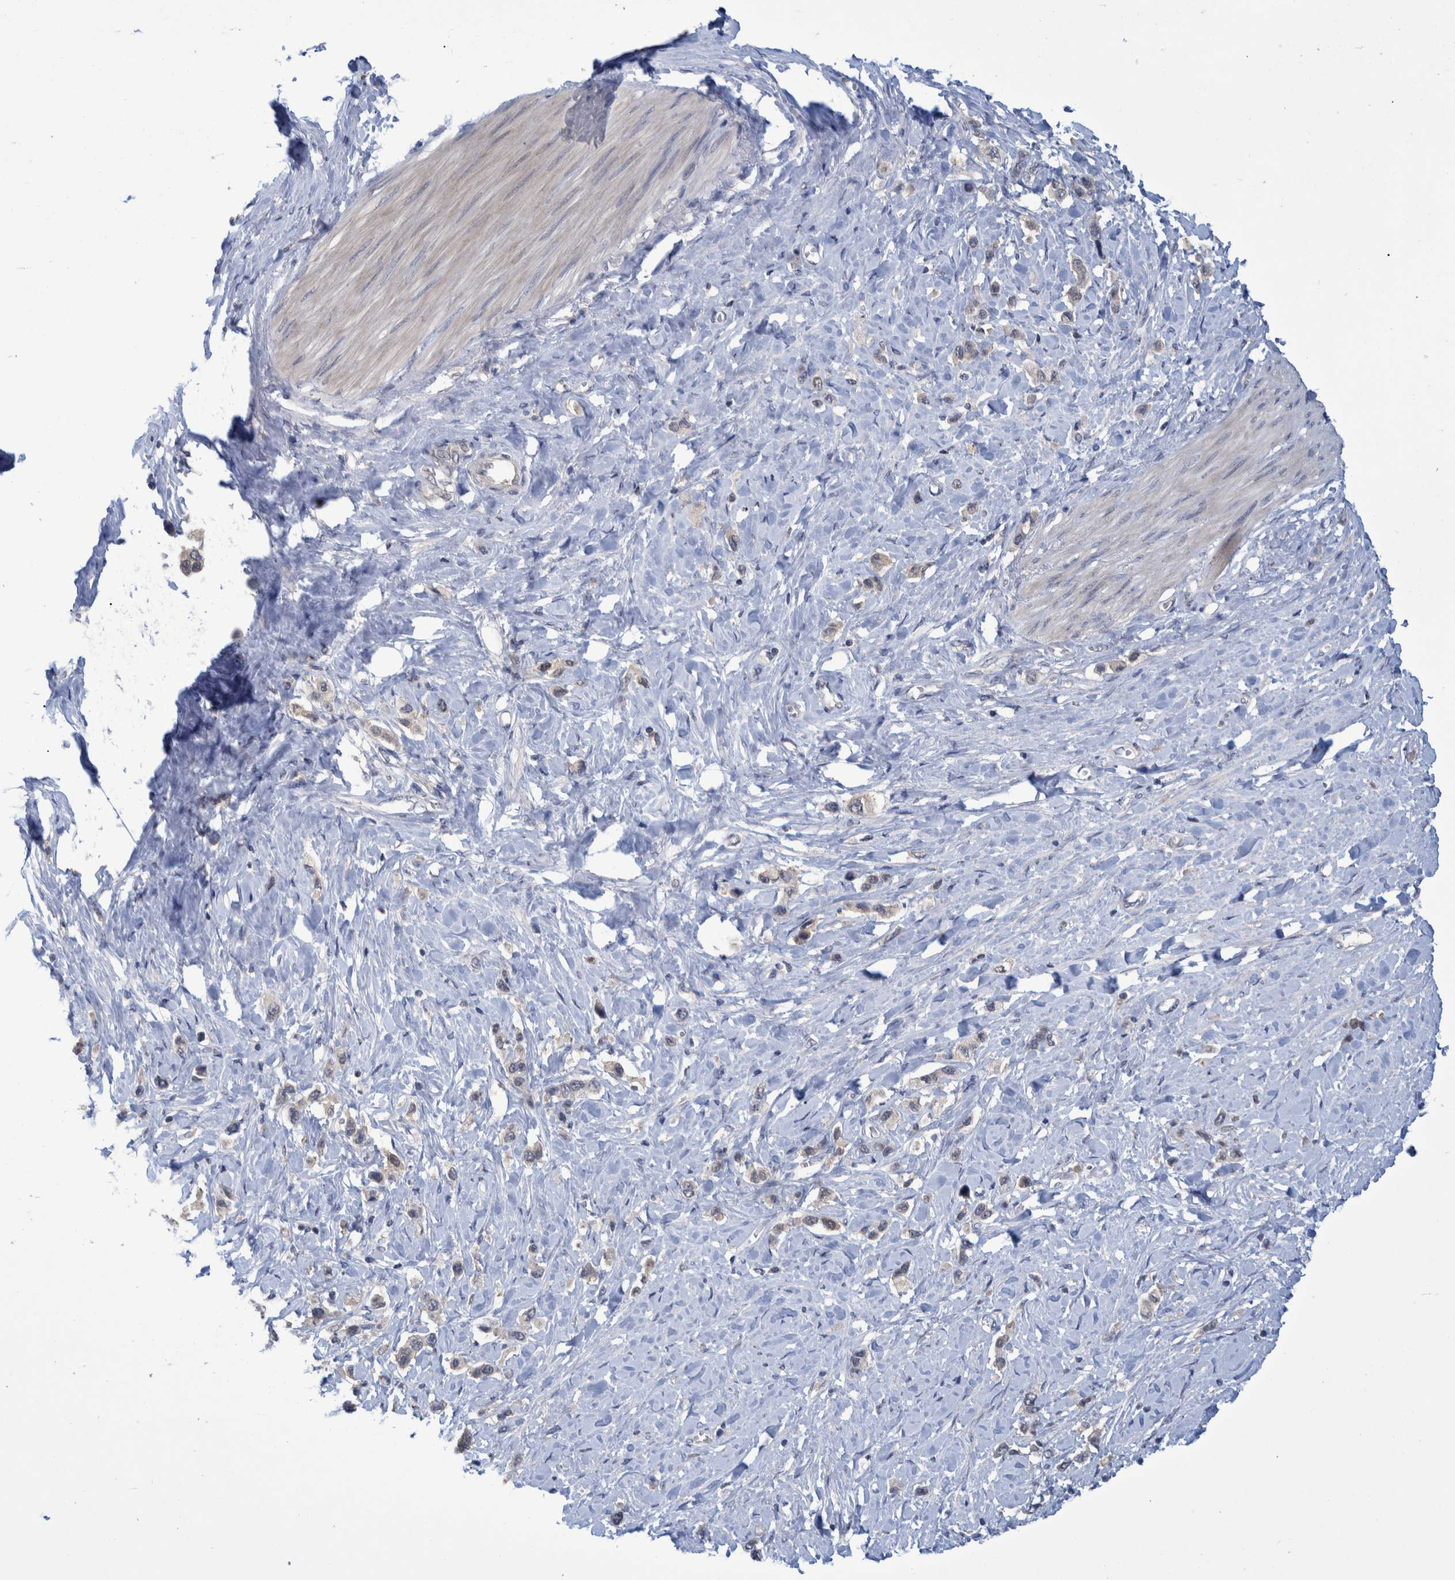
{"staining": {"intensity": "moderate", "quantity": "25%-75%", "location": "cytoplasmic/membranous"}, "tissue": "stomach cancer", "cell_type": "Tumor cells", "image_type": "cancer", "snomed": [{"axis": "morphology", "description": "Adenocarcinoma, NOS"}, {"axis": "topography", "description": "Stomach"}], "caption": "Stomach adenocarcinoma stained with a protein marker shows moderate staining in tumor cells.", "gene": "PCYT2", "patient": {"sex": "female", "age": 65}}